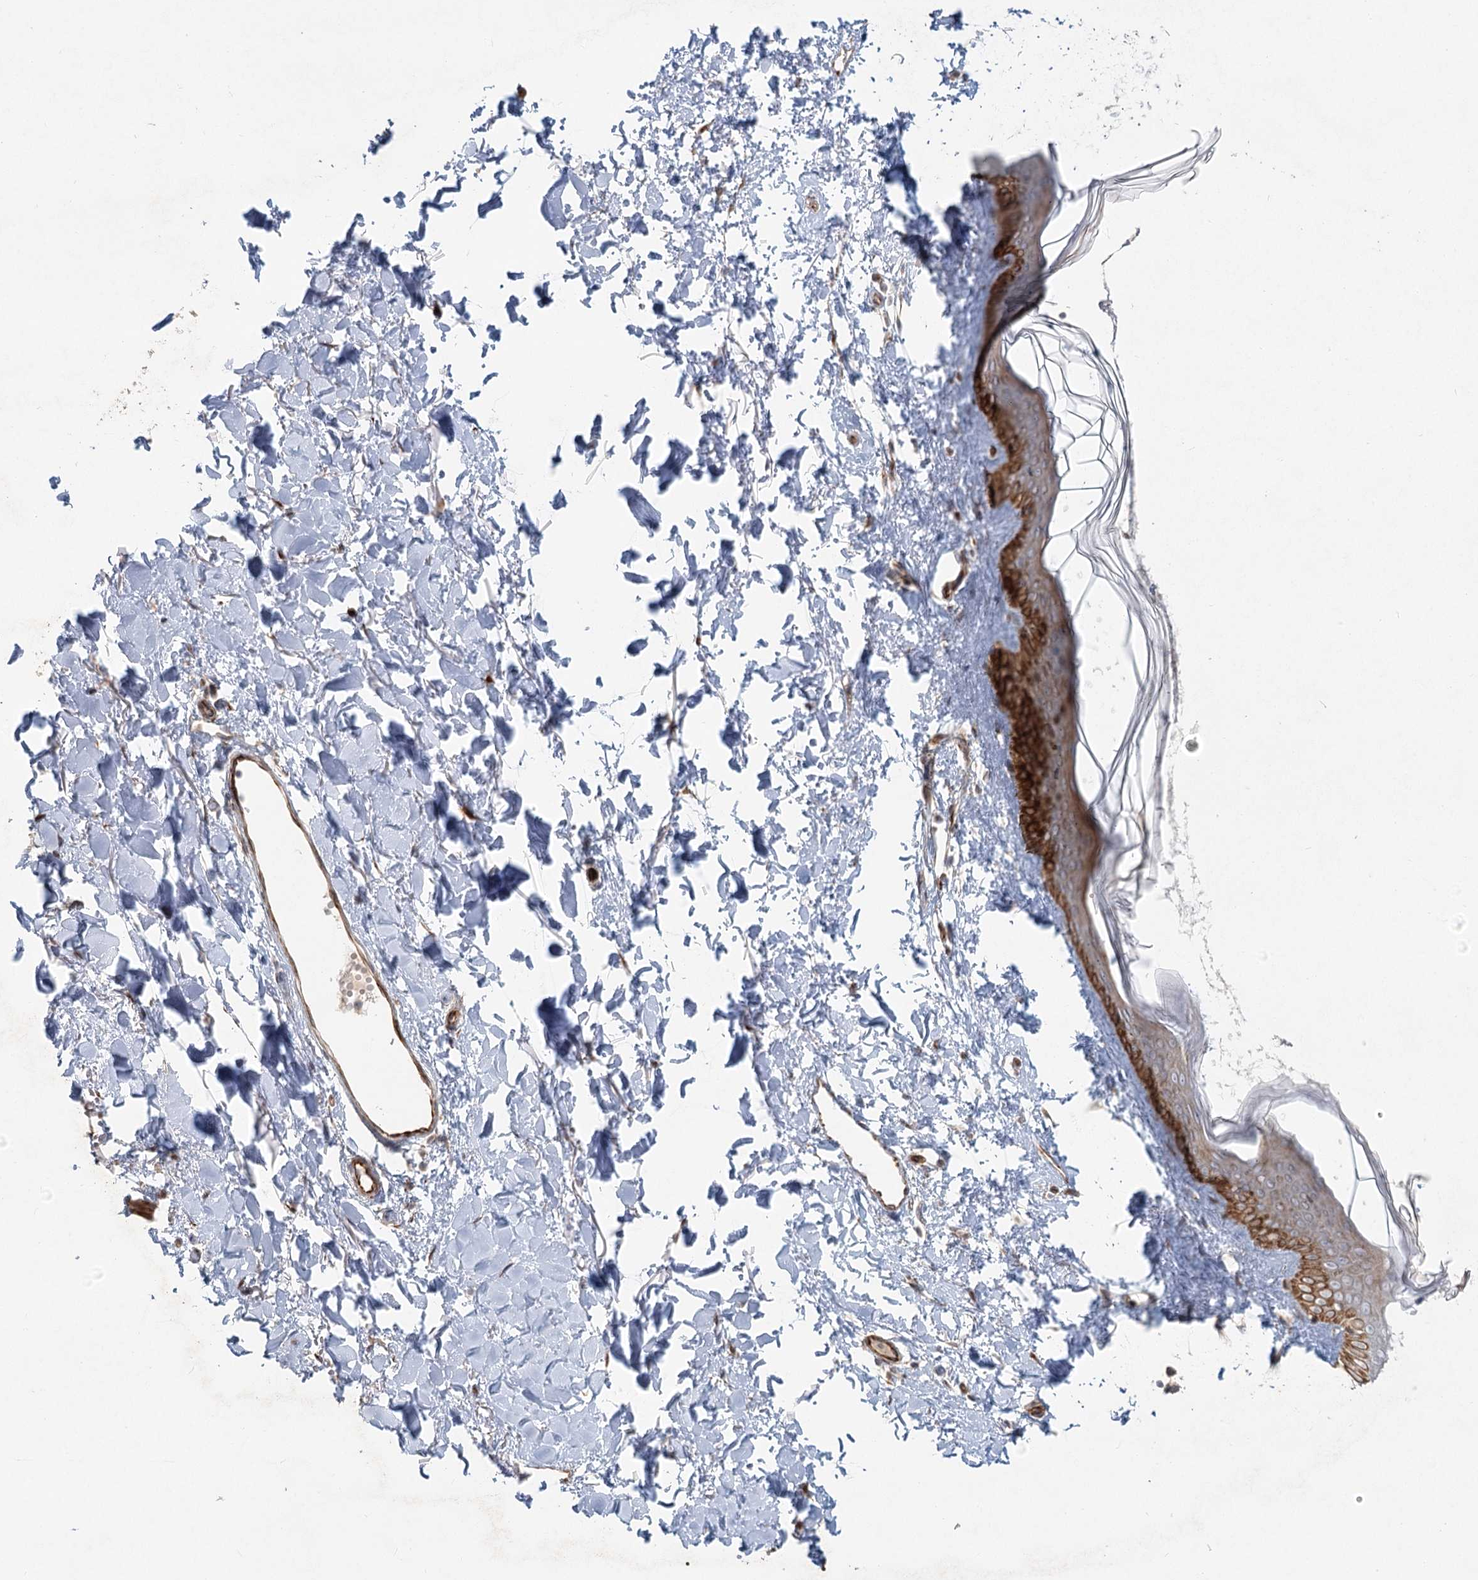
{"staining": {"intensity": "moderate", "quantity": ">75%", "location": "cytoplasmic/membranous"}, "tissue": "skin", "cell_type": "Fibroblasts", "image_type": "normal", "snomed": [{"axis": "morphology", "description": "Normal tissue, NOS"}, {"axis": "topography", "description": "Skin"}], "caption": "Fibroblasts demonstrate medium levels of moderate cytoplasmic/membranous expression in about >75% of cells in benign human skin.", "gene": "LRP2BP", "patient": {"sex": "female", "age": 58}}